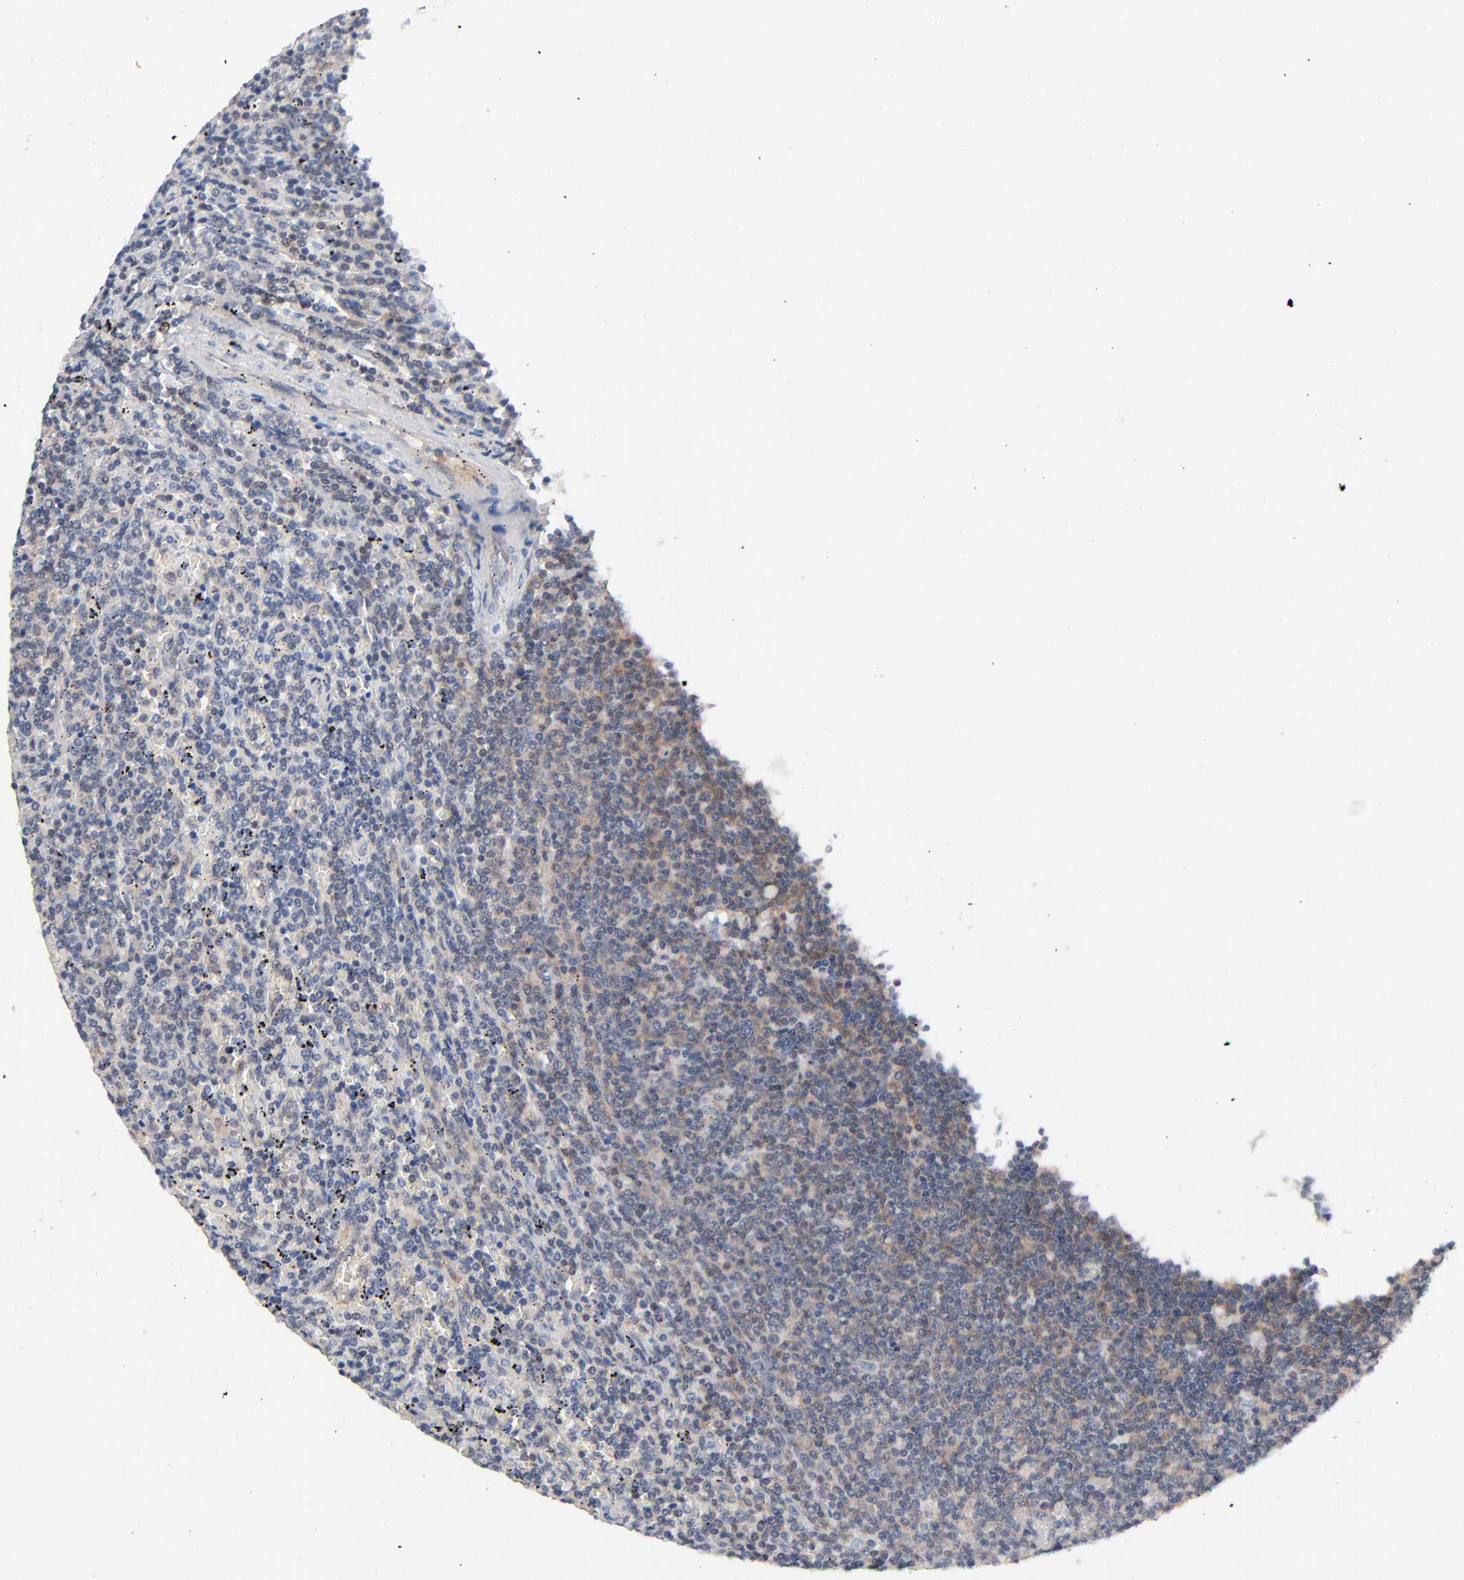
{"staining": {"intensity": "weak", "quantity": "<25%", "location": "cytoplasmic/membranous"}, "tissue": "lymphoma", "cell_type": "Tumor cells", "image_type": "cancer", "snomed": [{"axis": "morphology", "description": "Malignant lymphoma, non-Hodgkin's type, Low grade"}, {"axis": "topography", "description": "Spleen"}], "caption": "This is an immunohistochemistry (IHC) photomicrograph of malignant lymphoma, non-Hodgkin's type (low-grade). There is no expression in tumor cells.", "gene": "RPS6KB1", "patient": {"sex": "female", "age": 50}}